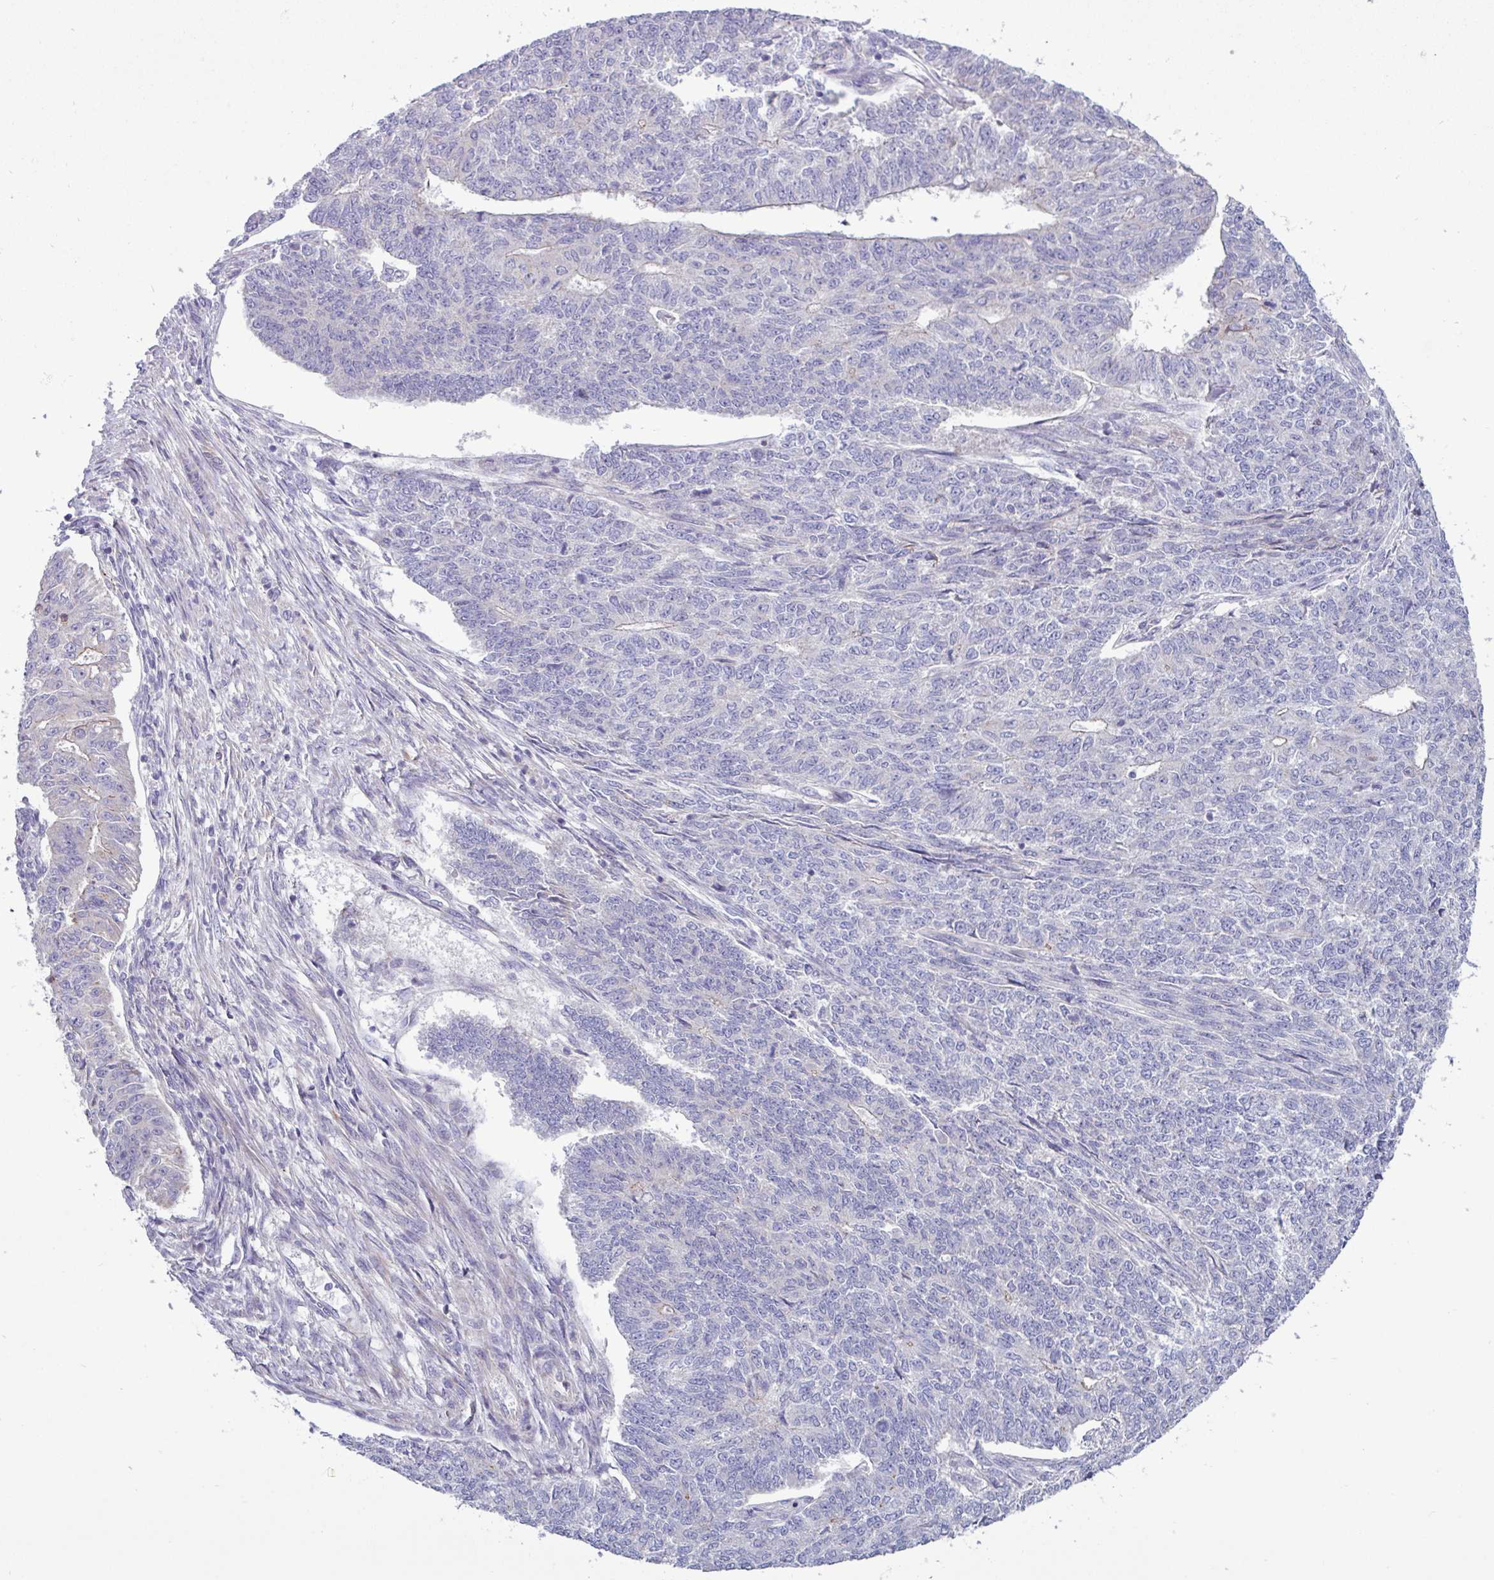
{"staining": {"intensity": "negative", "quantity": "none", "location": "none"}, "tissue": "endometrial cancer", "cell_type": "Tumor cells", "image_type": "cancer", "snomed": [{"axis": "morphology", "description": "Adenocarcinoma, NOS"}, {"axis": "topography", "description": "Endometrium"}], "caption": "High magnification brightfield microscopy of endometrial cancer (adenocarcinoma) stained with DAB (3,3'-diaminobenzidine) (brown) and counterstained with hematoxylin (blue): tumor cells show no significant expression.", "gene": "ACAP3", "patient": {"sex": "female", "age": 32}}